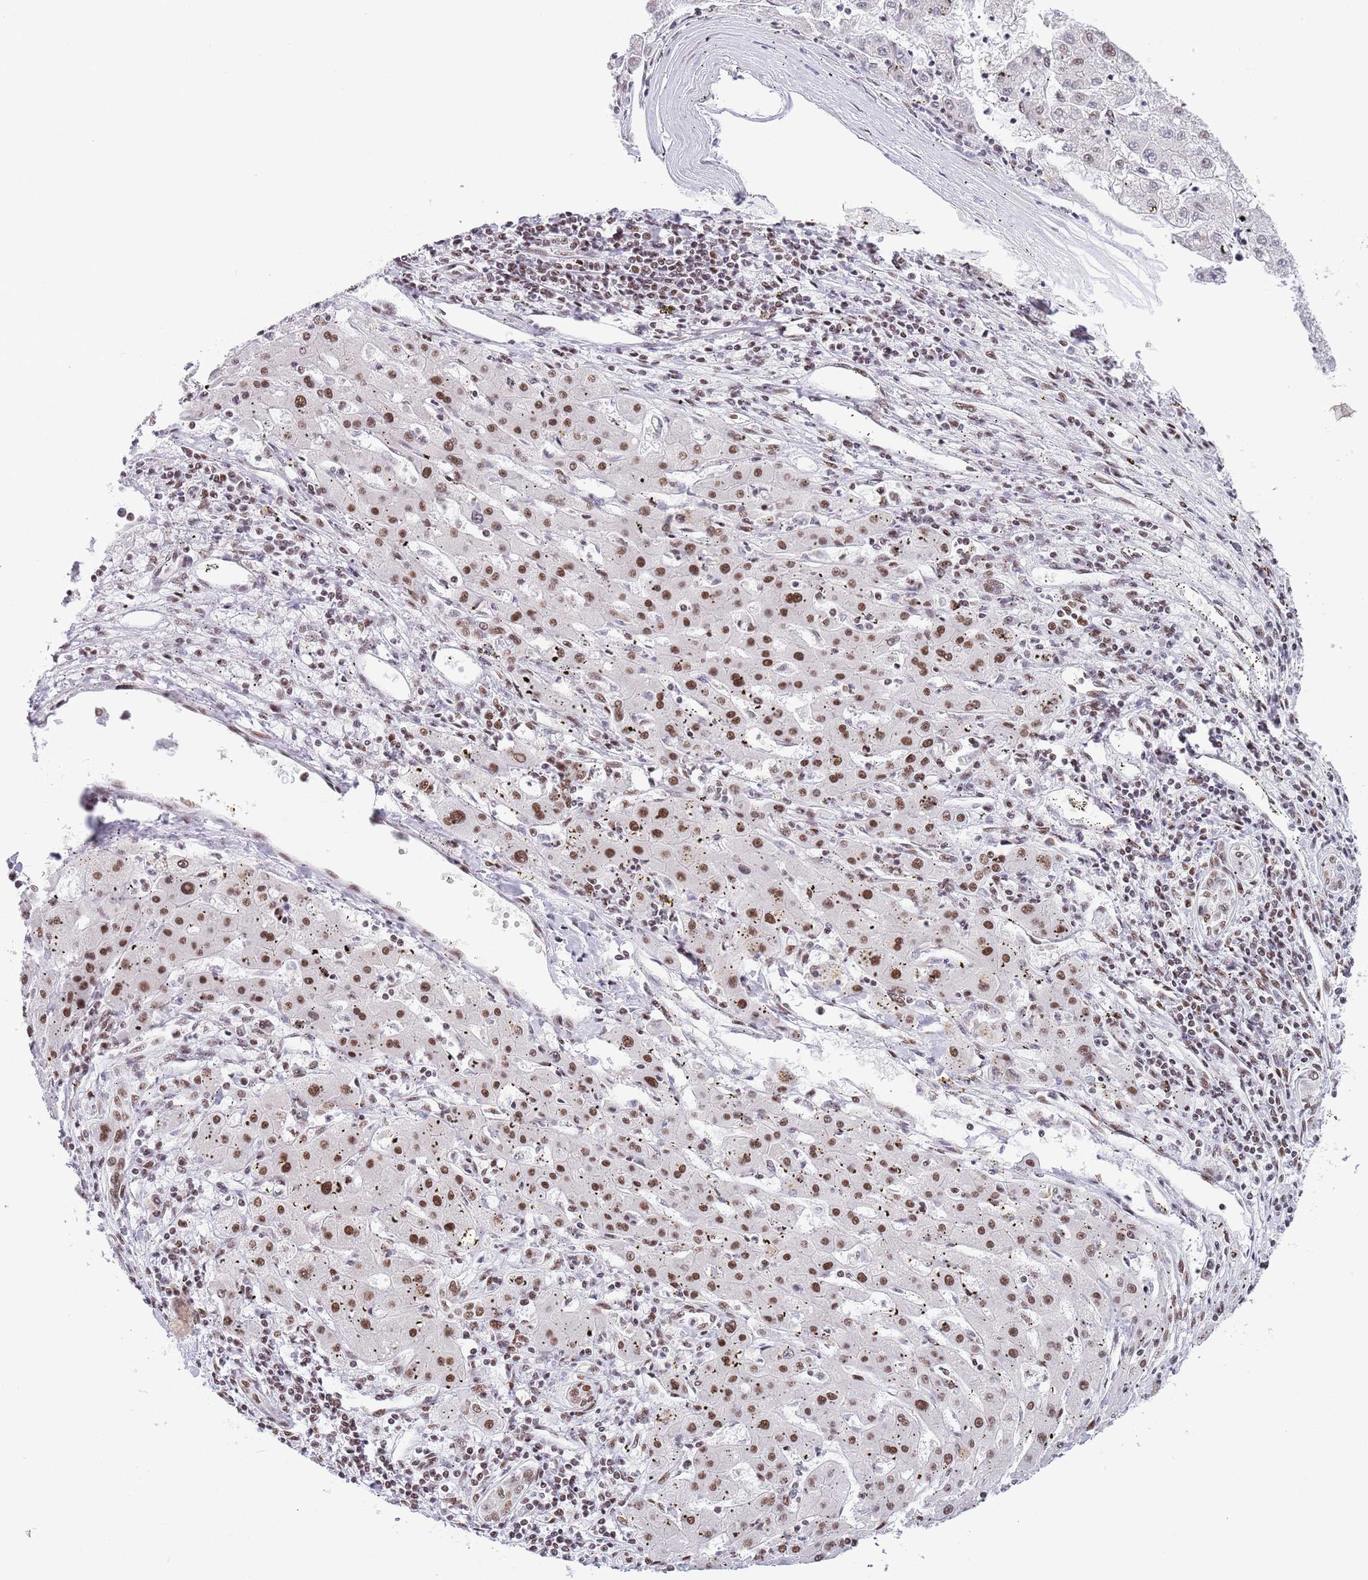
{"staining": {"intensity": "moderate", "quantity": ">75%", "location": "nuclear"}, "tissue": "liver cancer", "cell_type": "Tumor cells", "image_type": "cancer", "snomed": [{"axis": "morphology", "description": "Carcinoma, Hepatocellular, NOS"}, {"axis": "topography", "description": "Liver"}], "caption": "Immunohistochemistry image of neoplastic tissue: human hepatocellular carcinoma (liver) stained using immunohistochemistry displays medium levels of moderate protein expression localized specifically in the nuclear of tumor cells, appearing as a nuclear brown color.", "gene": "SF3A2", "patient": {"sex": "male", "age": 72}}